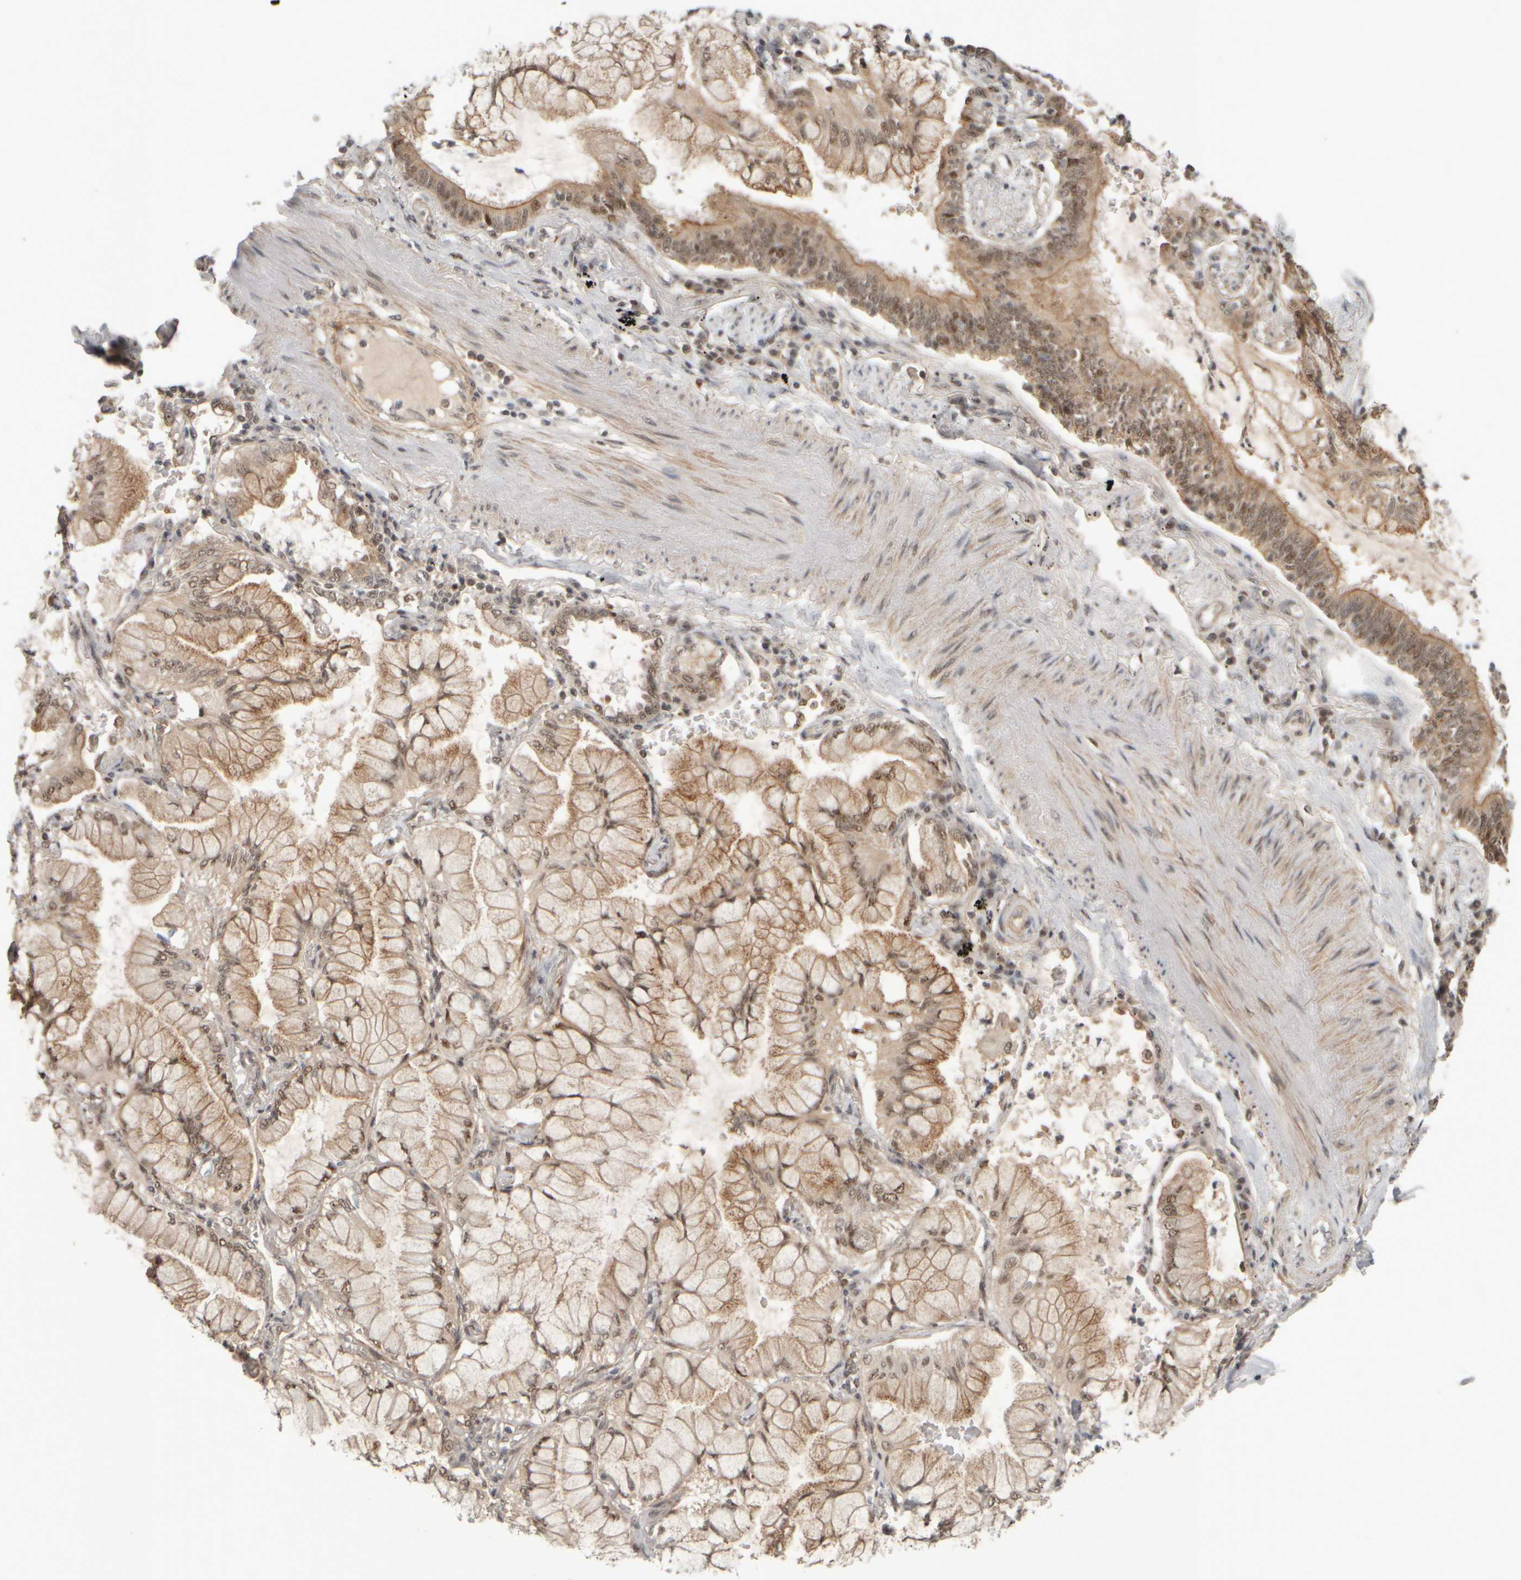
{"staining": {"intensity": "weak", "quantity": "25%-75%", "location": "cytoplasmic/membranous,nuclear"}, "tissue": "lung cancer", "cell_type": "Tumor cells", "image_type": "cancer", "snomed": [{"axis": "morphology", "description": "Adenocarcinoma, NOS"}, {"axis": "topography", "description": "Lung"}], "caption": "This is an image of immunohistochemistry staining of lung cancer, which shows weak staining in the cytoplasmic/membranous and nuclear of tumor cells.", "gene": "SYNRG", "patient": {"sex": "female", "age": 70}}